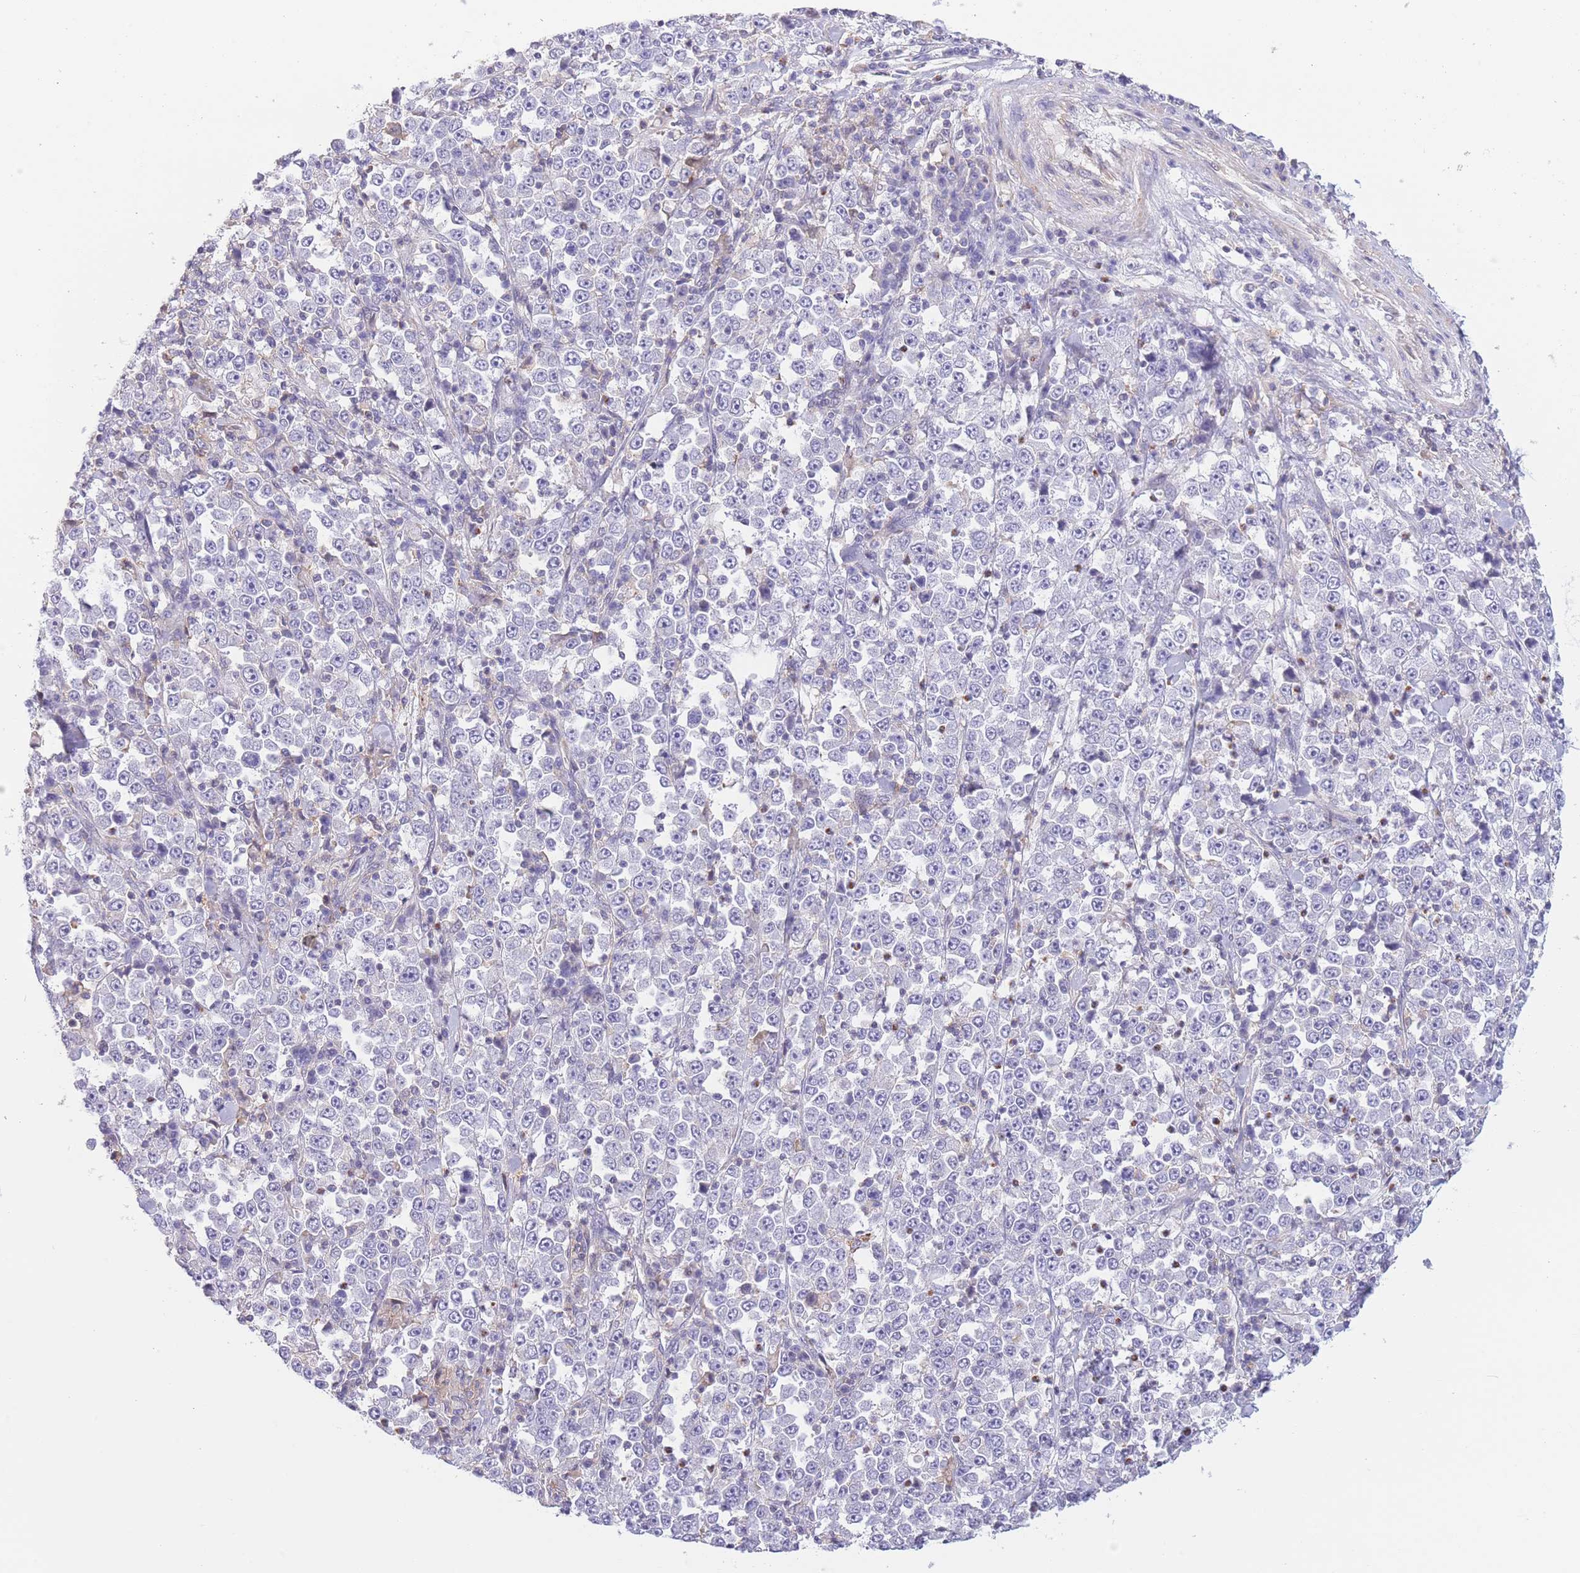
{"staining": {"intensity": "negative", "quantity": "none", "location": "none"}, "tissue": "stomach cancer", "cell_type": "Tumor cells", "image_type": "cancer", "snomed": [{"axis": "morphology", "description": "Normal tissue, NOS"}, {"axis": "morphology", "description": "Adenocarcinoma, NOS"}, {"axis": "topography", "description": "Stomach, upper"}, {"axis": "topography", "description": "Stomach"}], "caption": "High magnification brightfield microscopy of stomach cancer stained with DAB (3,3'-diaminobenzidine) (brown) and counterstained with hematoxylin (blue): tumor cells show no significant staining.", "gene": "C9orf152", "patient": {"sex": "male", "age": 59}}